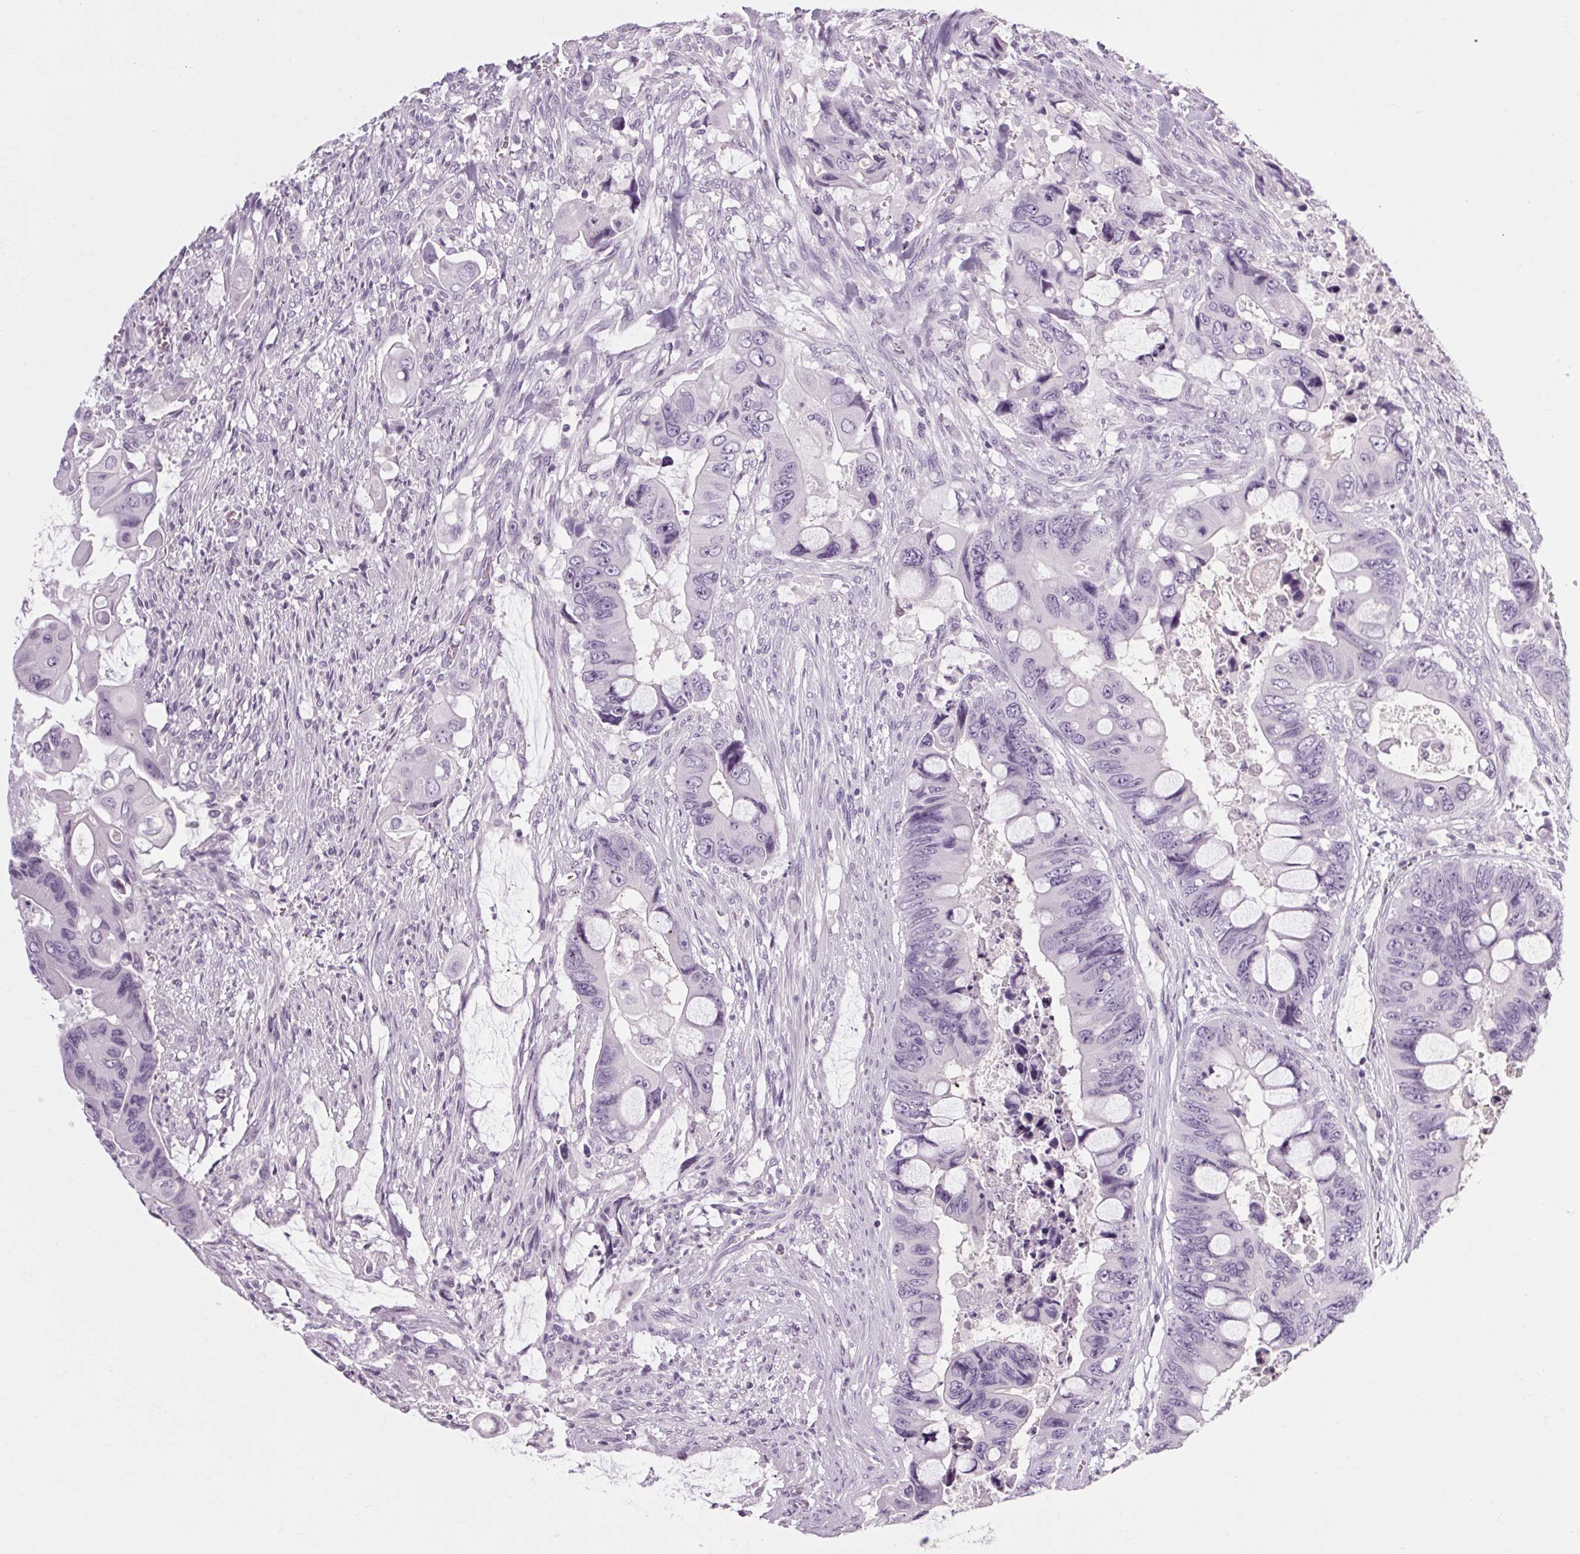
{"staining": {"intensity": "negative", "quantity": "none", "location": "none"}, "tissue": "colorectal cancer", "cell_type": "Tumor cells", "image_type": "cancer", "snomed": [{"axis": "morphology", "description": "Adenocarcinoma, NOS"}, {"axis": "topography", "description": "Rectum"}], "caption": "Immunohistochemistry histopathology image of neoplastic tissue: adenocarcinoma (colorectal) stained with DAB shows no significant protein staining in tumor cells.", "gene": "POMC", "patient": {"sex": "male", "age": 63}}